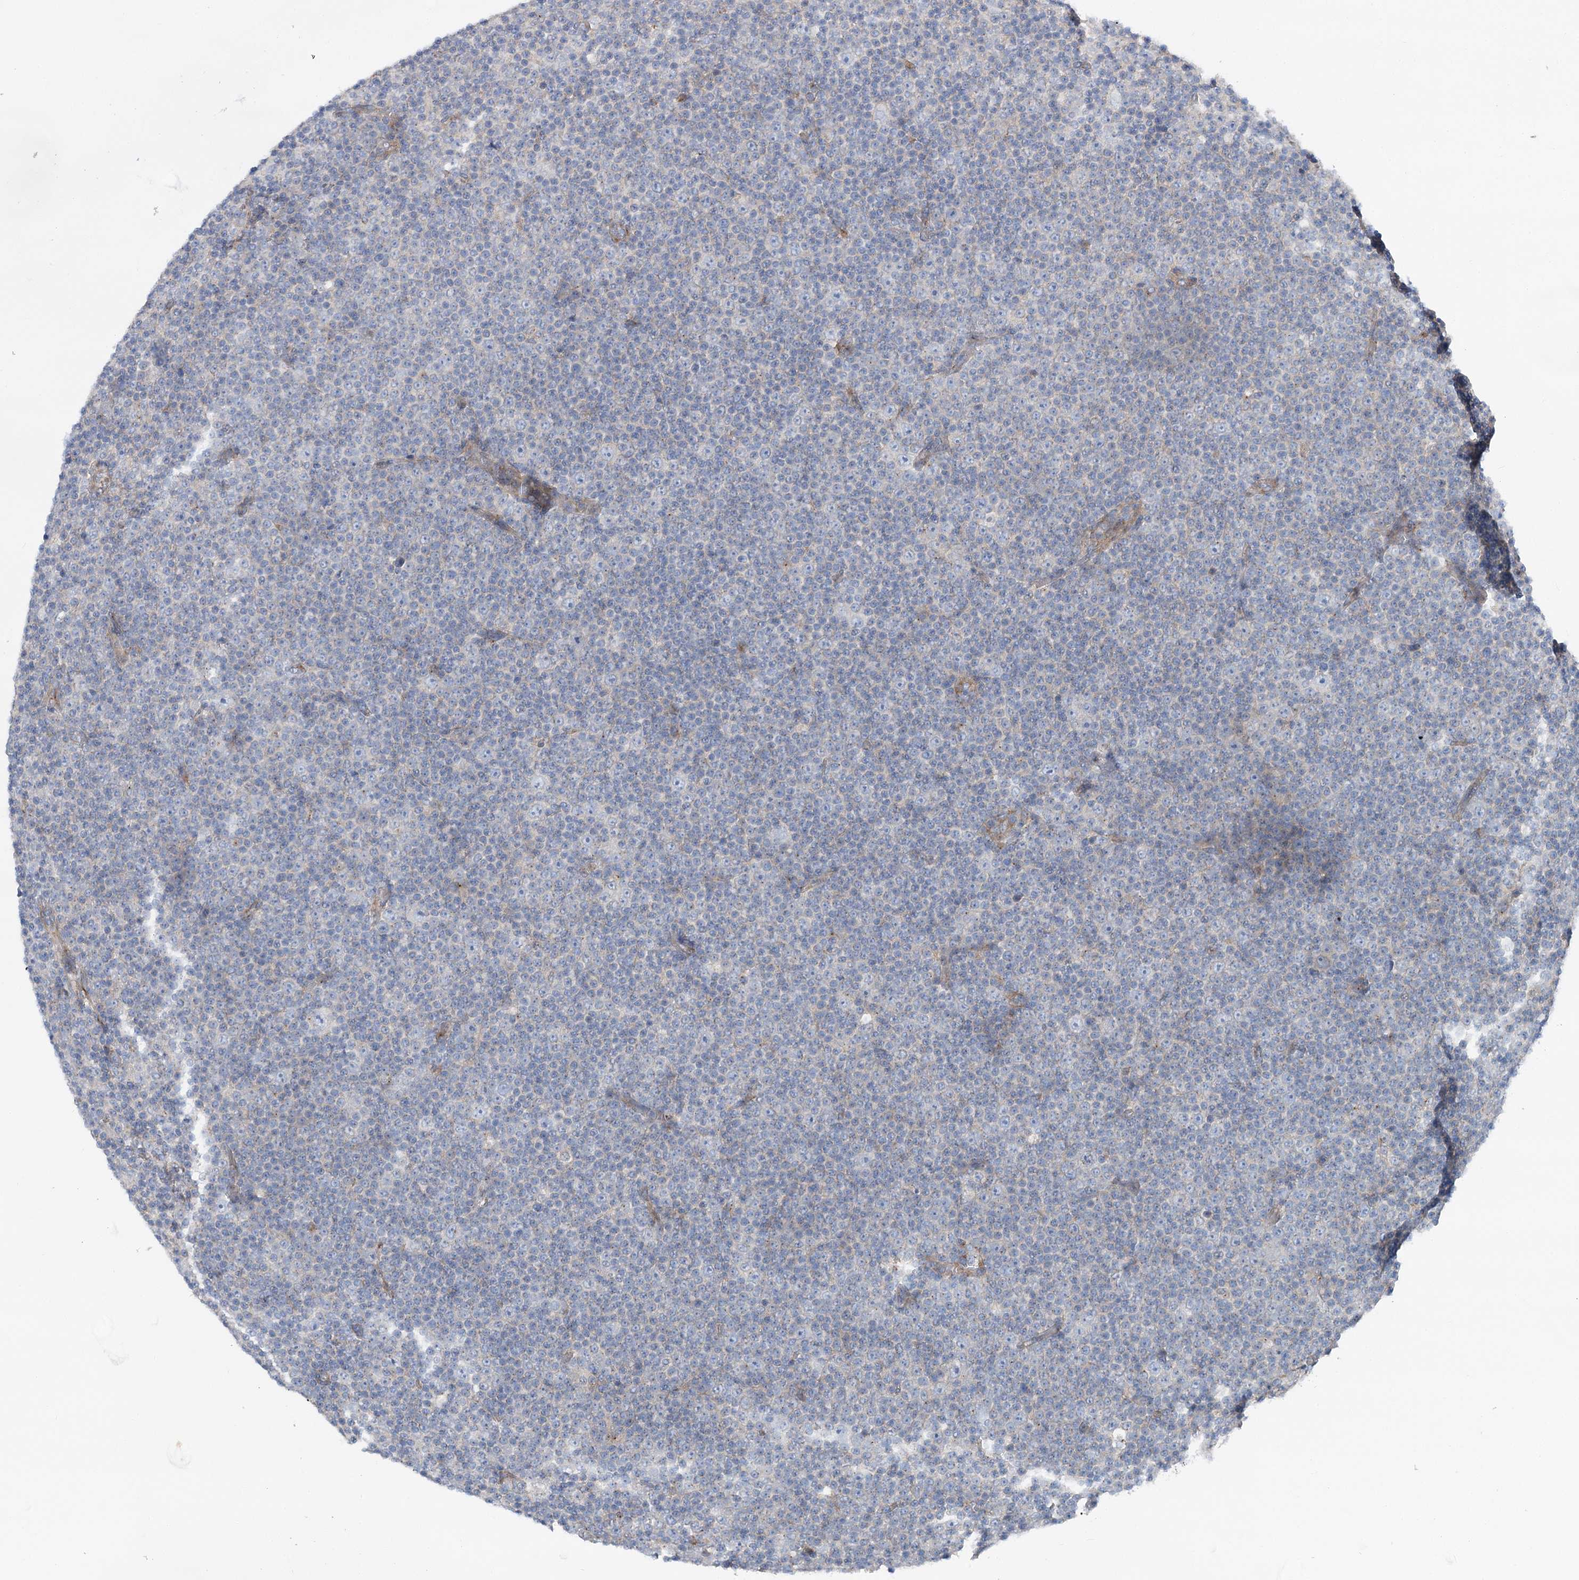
{"staining": {"intensity": "negative", "quantity": "none", "location": "none"}, "tissue": "lymphoma", "cell_type": "Tumor cells", "image_type": "cancer", "snomed": [{"axis": "morphology", "description": "Malignant lymphoma, non-Hodgkin's type, Low grade"}, {"axis": "topography", "description": "Lymph node"}], "caption": "Tumor cells are negative for protein expression in human lymphoma.", "gene": "SCN11A", "patient": {"sex": "female", "age": 67}}